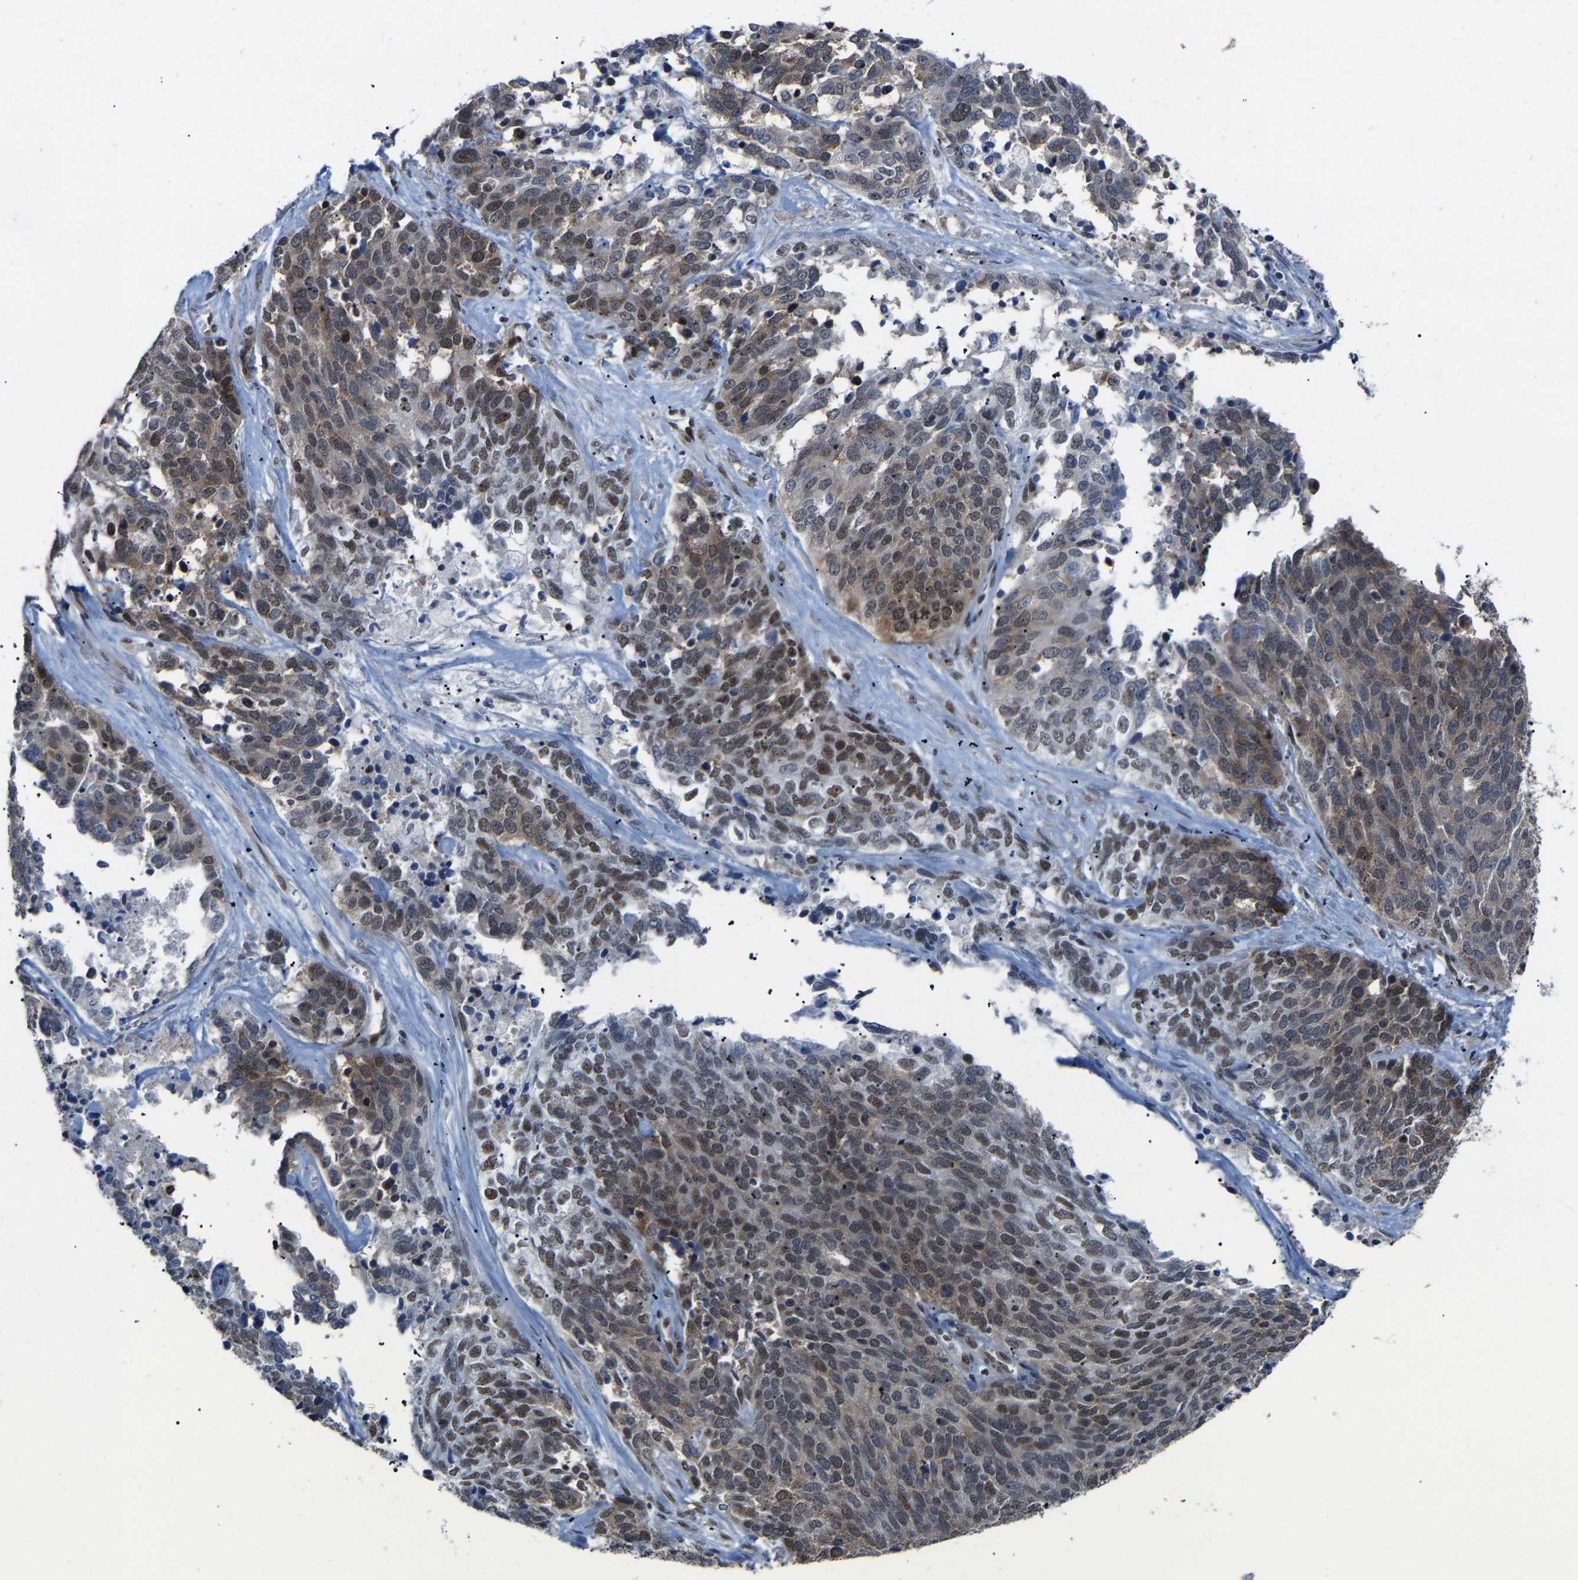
{"staining": {"intensity": "moderate", "quantity": ">75%", "location": "cytoplasmic/membranous,nuclear"}, "tissue": "ovarian cancer", "cell_type": "Tumor cells", "image_type": "cancer", "snomed": [{"axis": "morphology", "description": "Cystadenocarcinoma, serous, NOS"}, {"axis": "topography", "description": "Ovary"}], "caption": "Immunohistochemical staining of serous cystadenocarcinoma (ovarian) shows medium levels of moderate cytoplasmic/membranous and nuclear expression in approximately >75% of tumor cells.", "gene": "DDX5", "patient": {"sex": "female", "age": 44}}